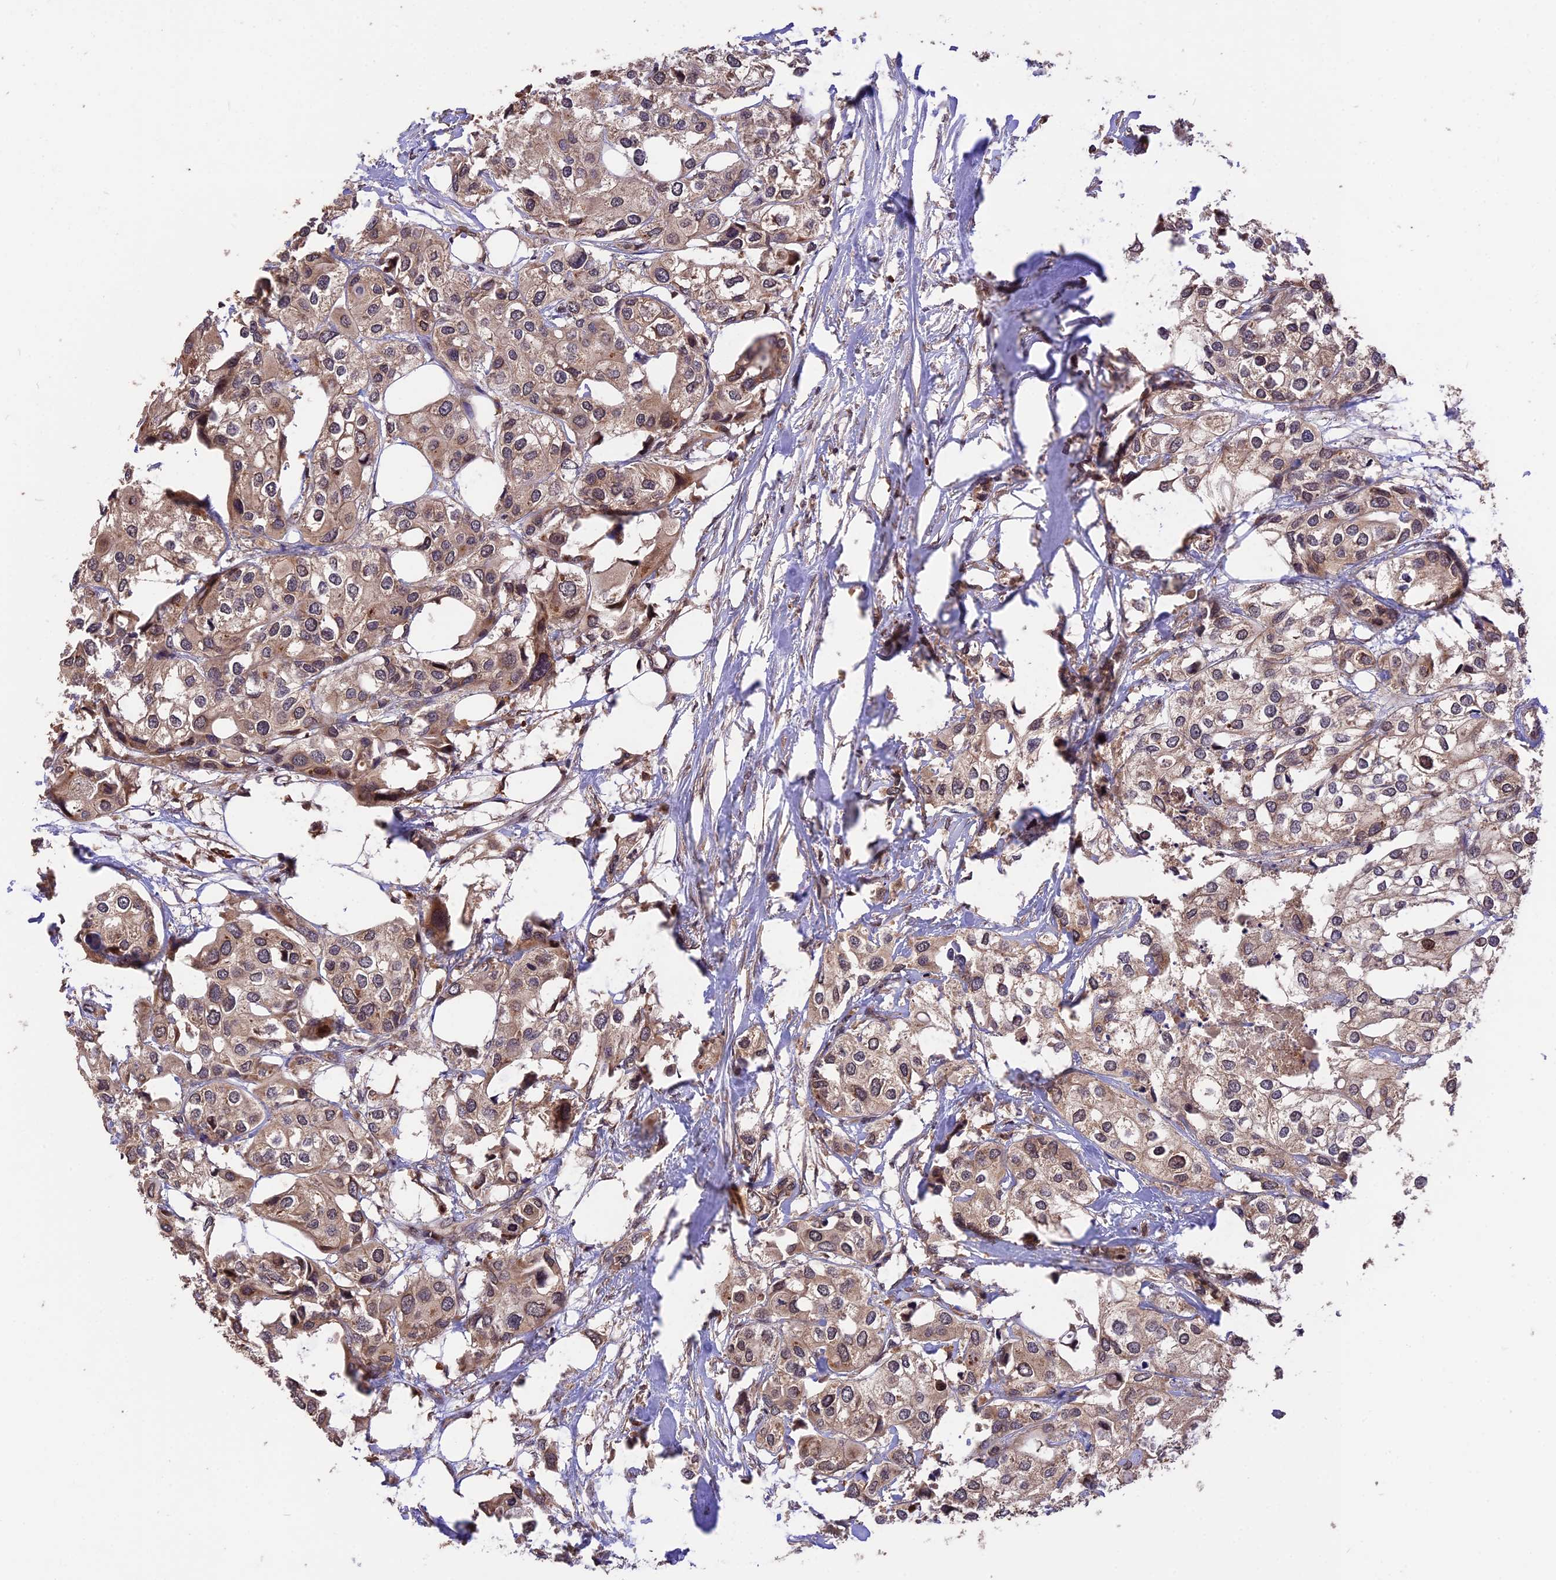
{"staining": {"intensity": "moderate", "quantity": "25%-75%", "location": "cytoplasmic/membranous"}, "tissue": "urothelial cancer", "cell_type": "Tumor cells", "image_type": "cancer", "snomed": [{"axis": "morphology", "description": "Urothelial carcinoma, High grade"}, {"axis": "topography", "description": "Urinary bladder"}], "caption": "Immunohistochemistry photomicrograph of neoplastic tissue: urothelial cancer stained using immunohistochemistry exhibits medium levels of moderate protein expression localized specifically in the cytoplasmic/membranous of tumor cells, appearing as a cytoplasmic/membranous brown color.", "gene": "ESCO1", "patient": {"sex": "male", "age": 64}}